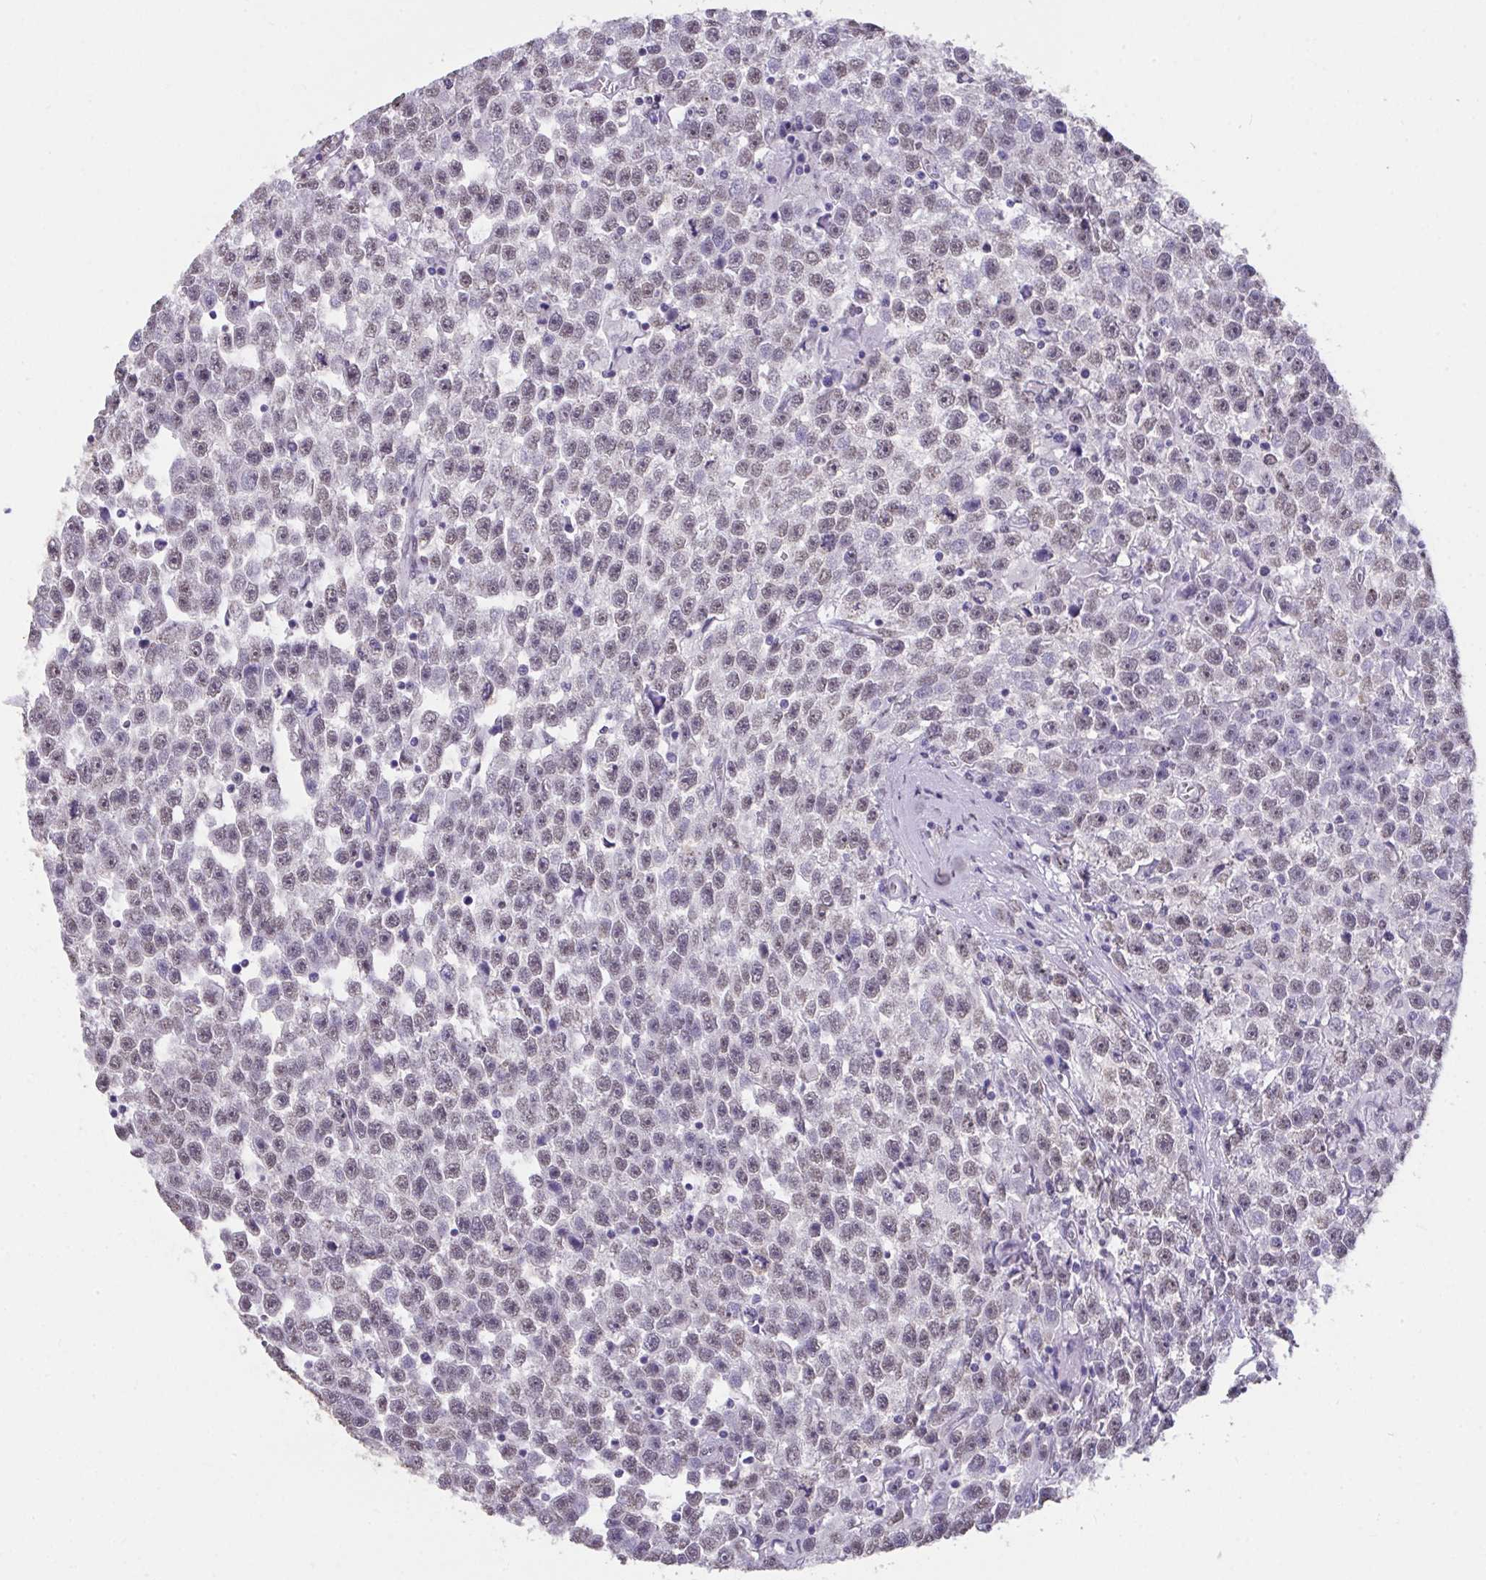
{"staining": {"intensity": "weak", "quantity": "<25%", "location": "nuclear"}, "tissue": "testis cancer", "cell_type": "Tumor cells", "image_type": "cancer", "snomed": [{"axis": "morphology", "description": "Seminoma, NOS"}, {"axis": "topography", "description": "Testis"}], "caption": "This is a micrograph of immunohistochemistry (IHC) staining of seminoma (testis), which shows no expression in tumor cells.", "gene": "SEMA6B", "patient": {"sex": "male", "age": 31}}